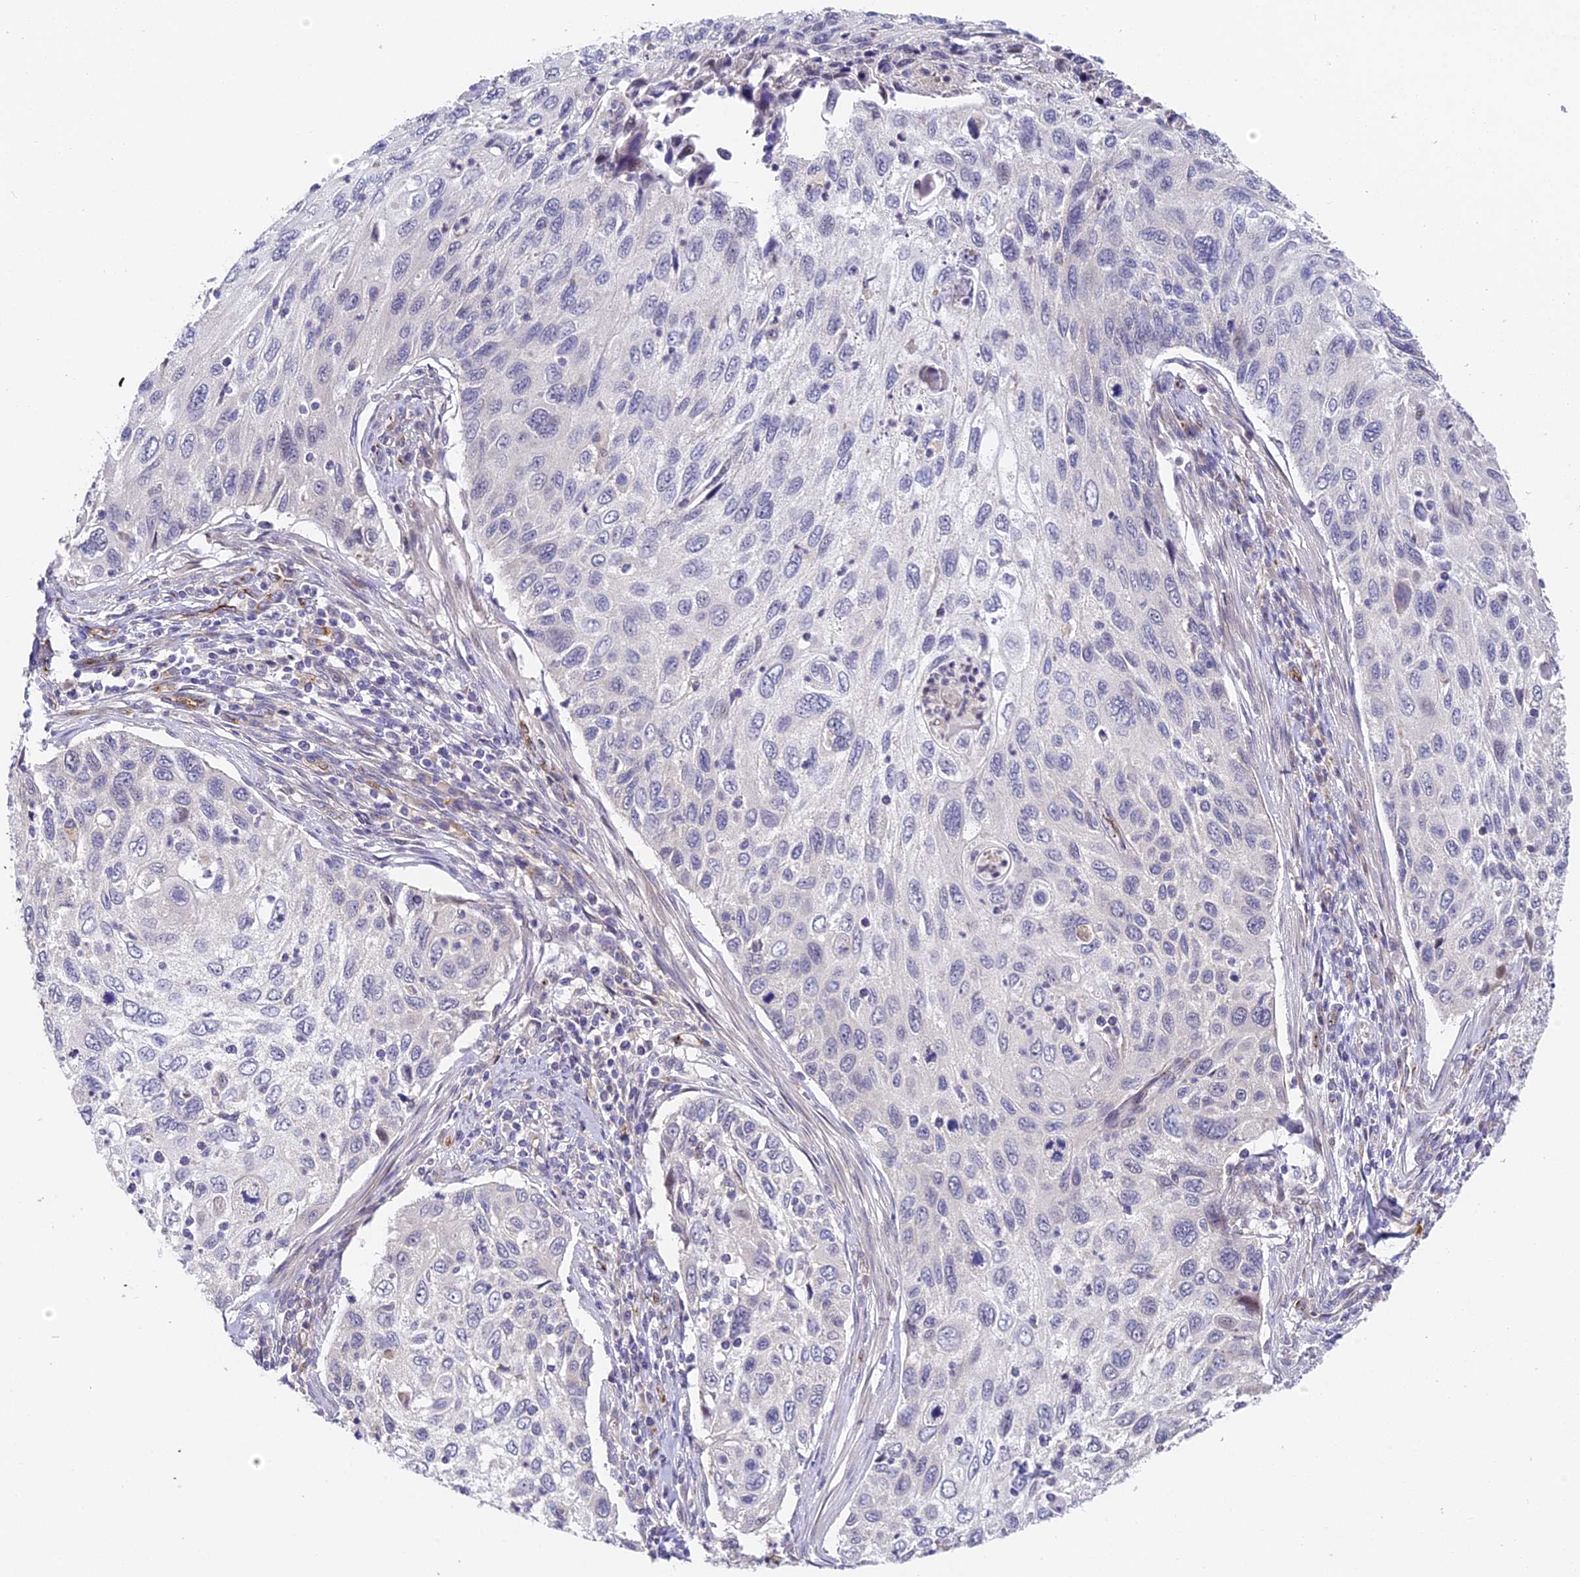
{"staining": {"intensity": "negative", "quantity": "none", "location": "none"}, "tissue": "cervical cancer", "cell_type": "Tumor cells", "image_type": "cancer", "snomed": [{"axis": "morphology", "description": "Squamous cell carcinoma, NOS"}, {"axis": "topography", "description": "Cervix"}], "caption": "Protein analysis of cervical cancer exhibits no significant expression in tumor cells.", "gene": "DNAAF10", "patient": {"sex": "female", "age": 70}}